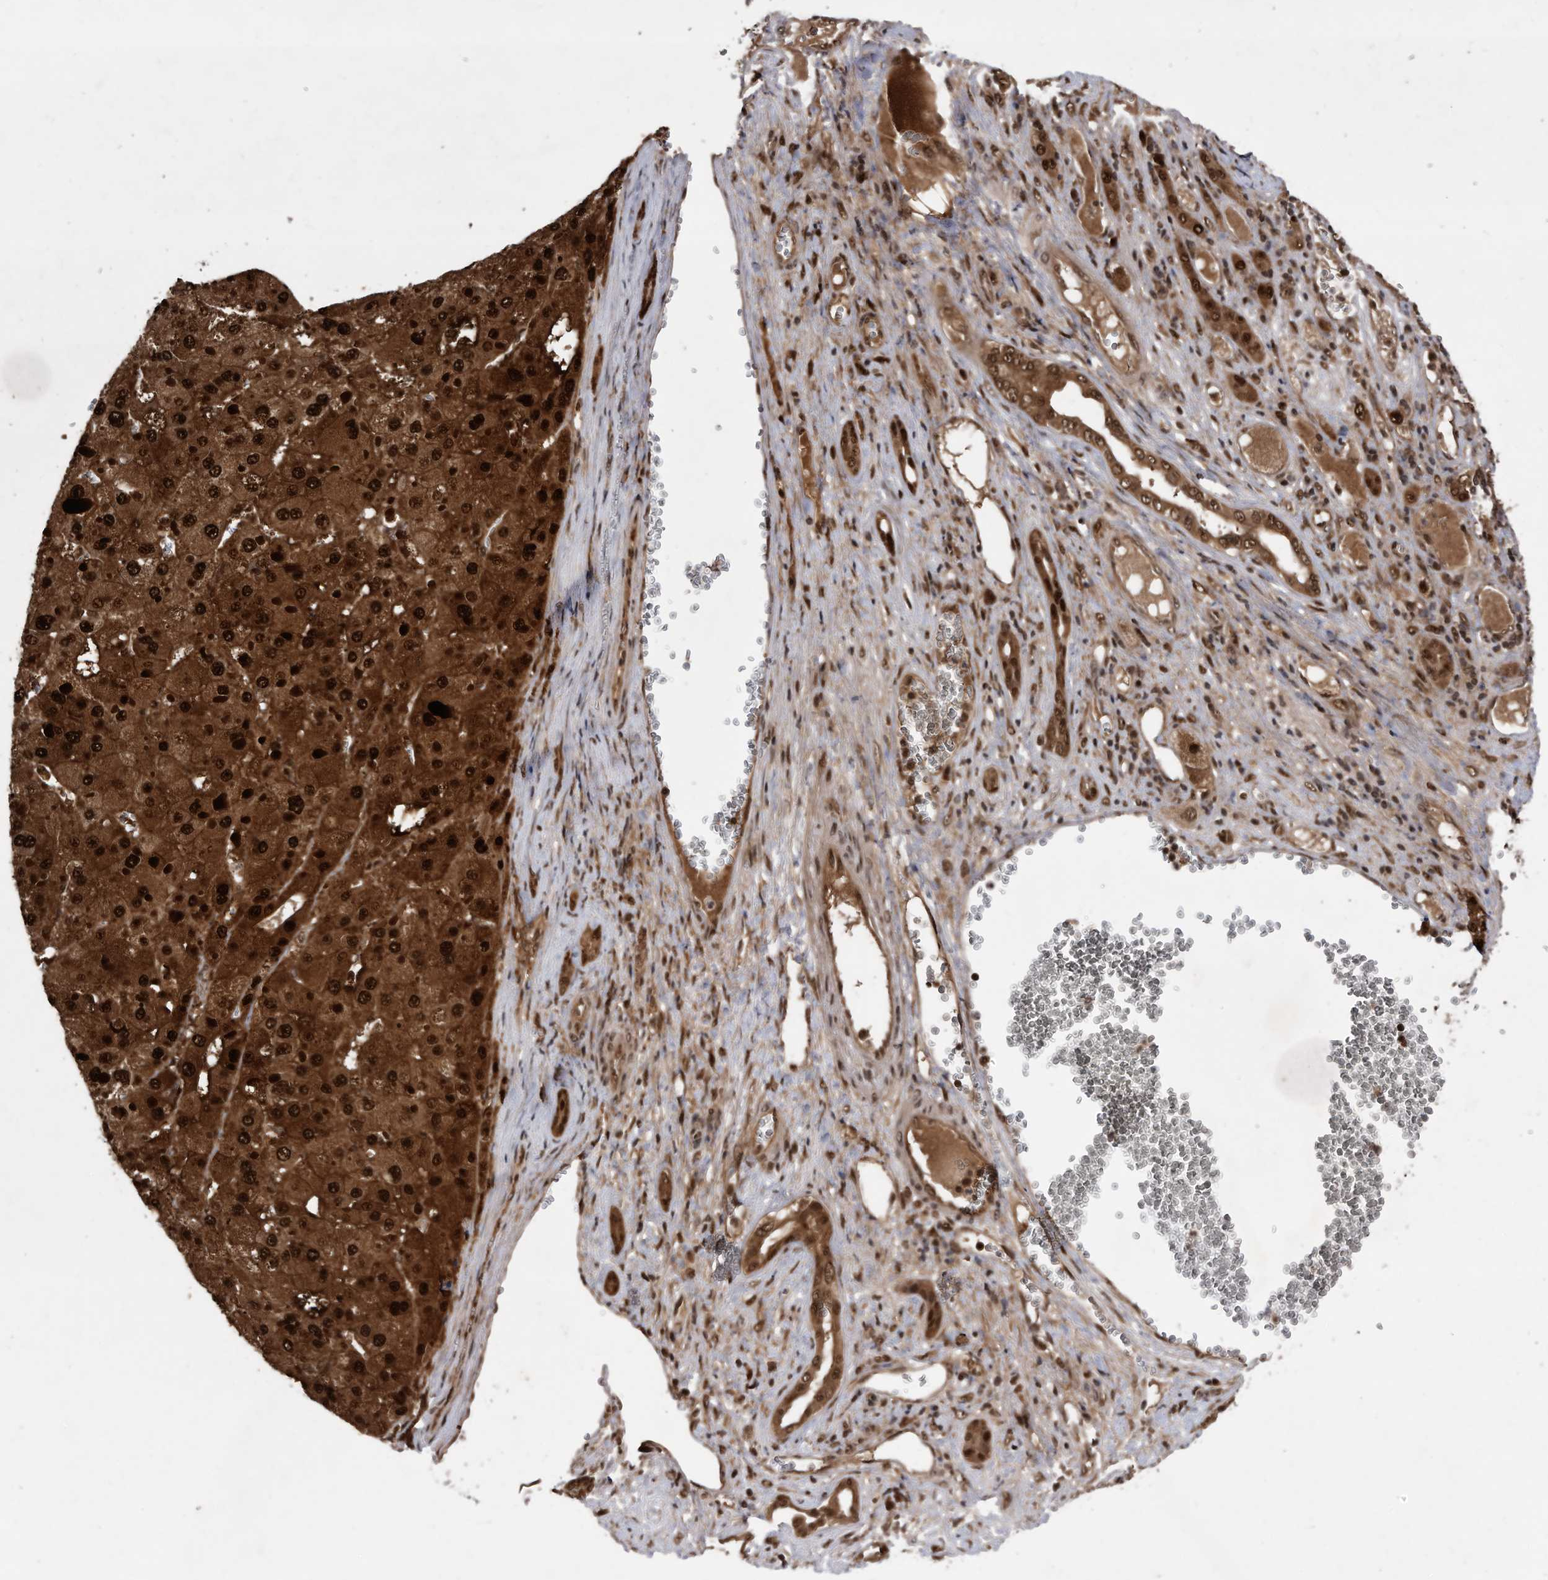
{"staining": {"intensity": "strong", "quantity": ">75%", "location": "cytoplasmic/membranous,nuclear"}, "tissue": "liver cancer", "cell_type": "Tumor cells", "image_type": "cancer", "snomed": [{"axis": "morphology", "description": "Carcinoma, Hepatocellular, NOS"}, {"axis": "topography", "description": "Liver"}], "caption": "Tumor cells display strong cytoplasmic/membranous and nuclear positivity in approximately >75% of cells in hepatocellular carcinoma (liver).", "gene": "RAD23B", "patient": {"sex": "female", "age": 73}}